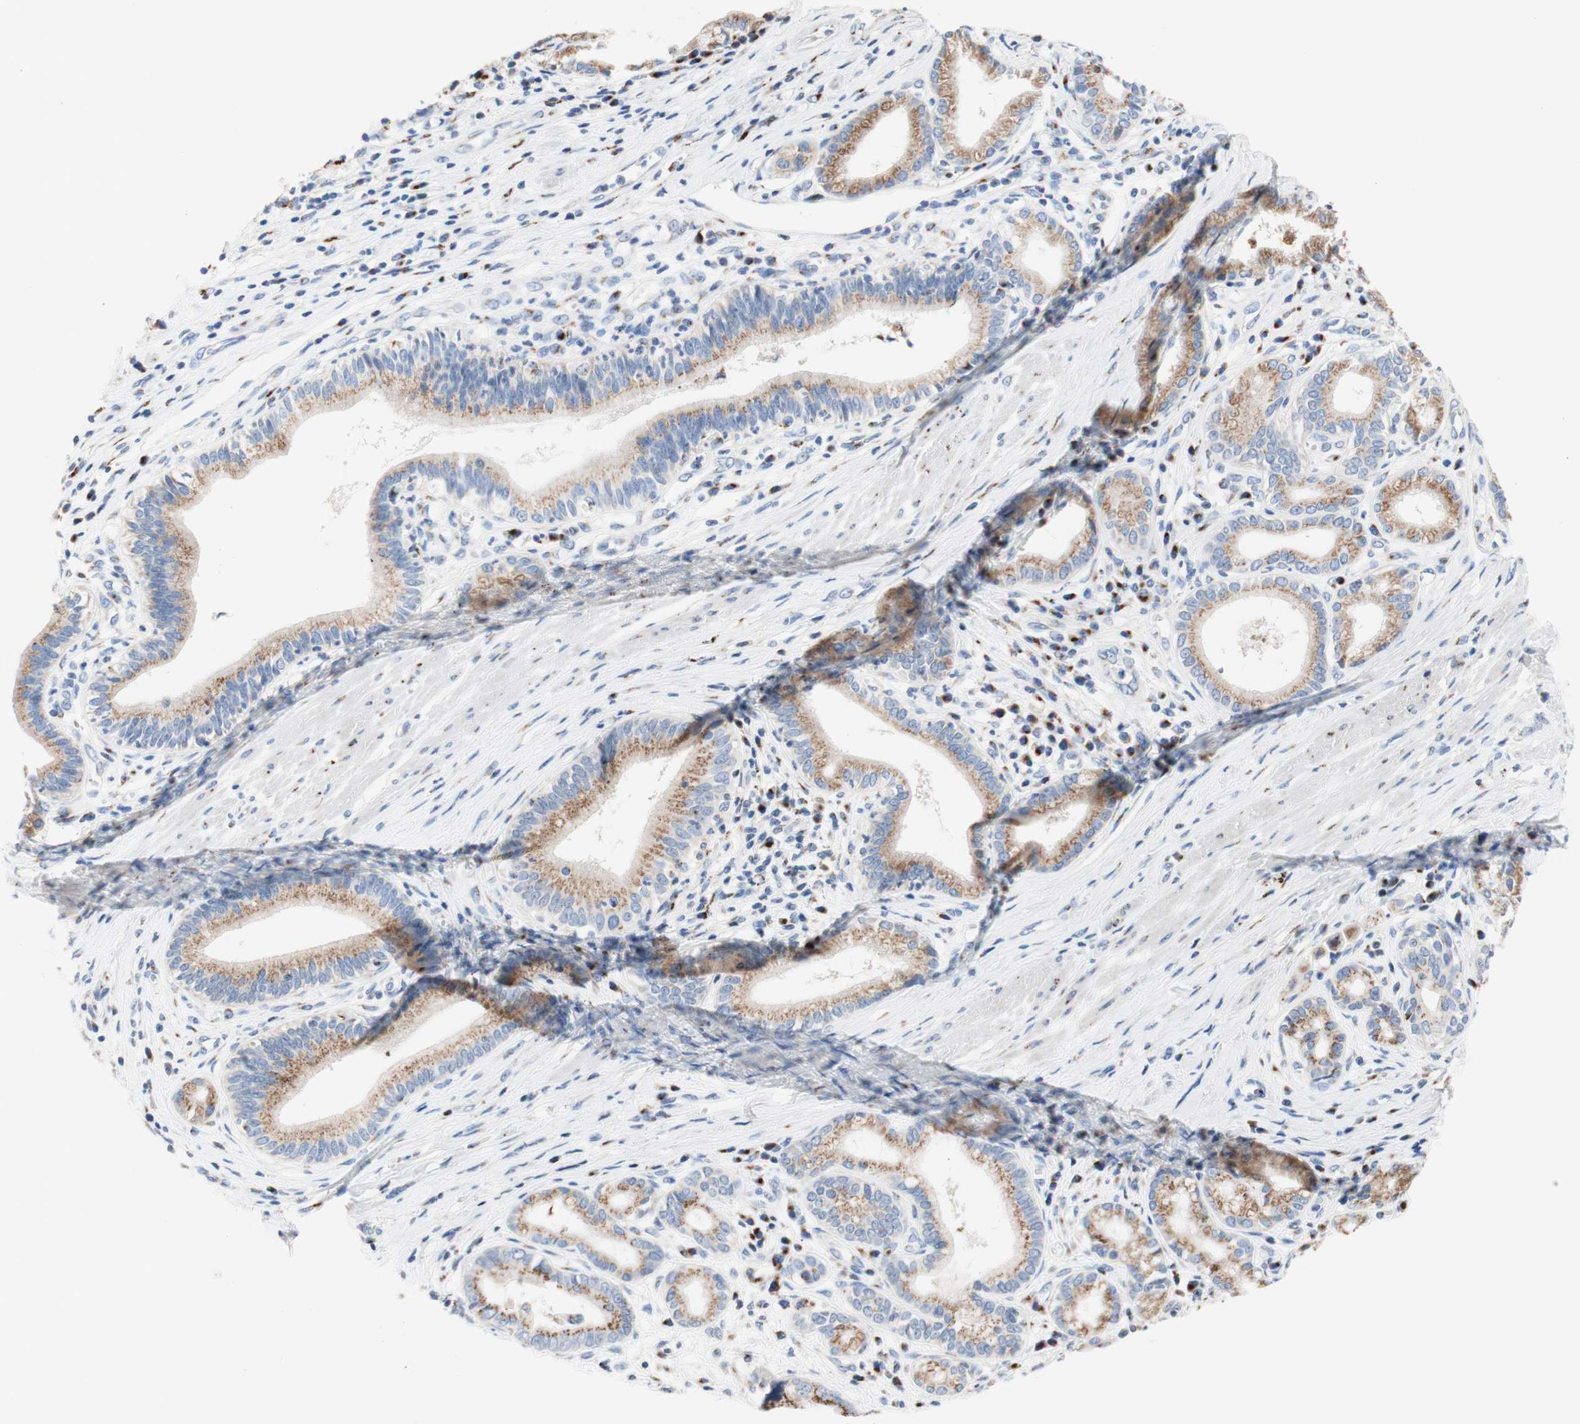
{"staining": {"intensity": "moderate", "quantity": ">75%", "location": "cytoplasmic/membranous"}, "tissue": "pancreatic cancer", "cell_type": "Tumor cells", "image_type": "cancer", "snomed": [{"axis": "morphology", "description": "Adenocarcinoma, NOS"}, {"axis": "topography", "description": "Pancreas"}], "caption": "This photomicrograph demonstrates immunohistochemistry staining of pancreatic adenocarcinoma, with medium moderate cytoplasmic/membranous staining in approximately >75% of tumor cells.", "gene": "GALNT2", "patient": {"sex": "female", "age": 75}}